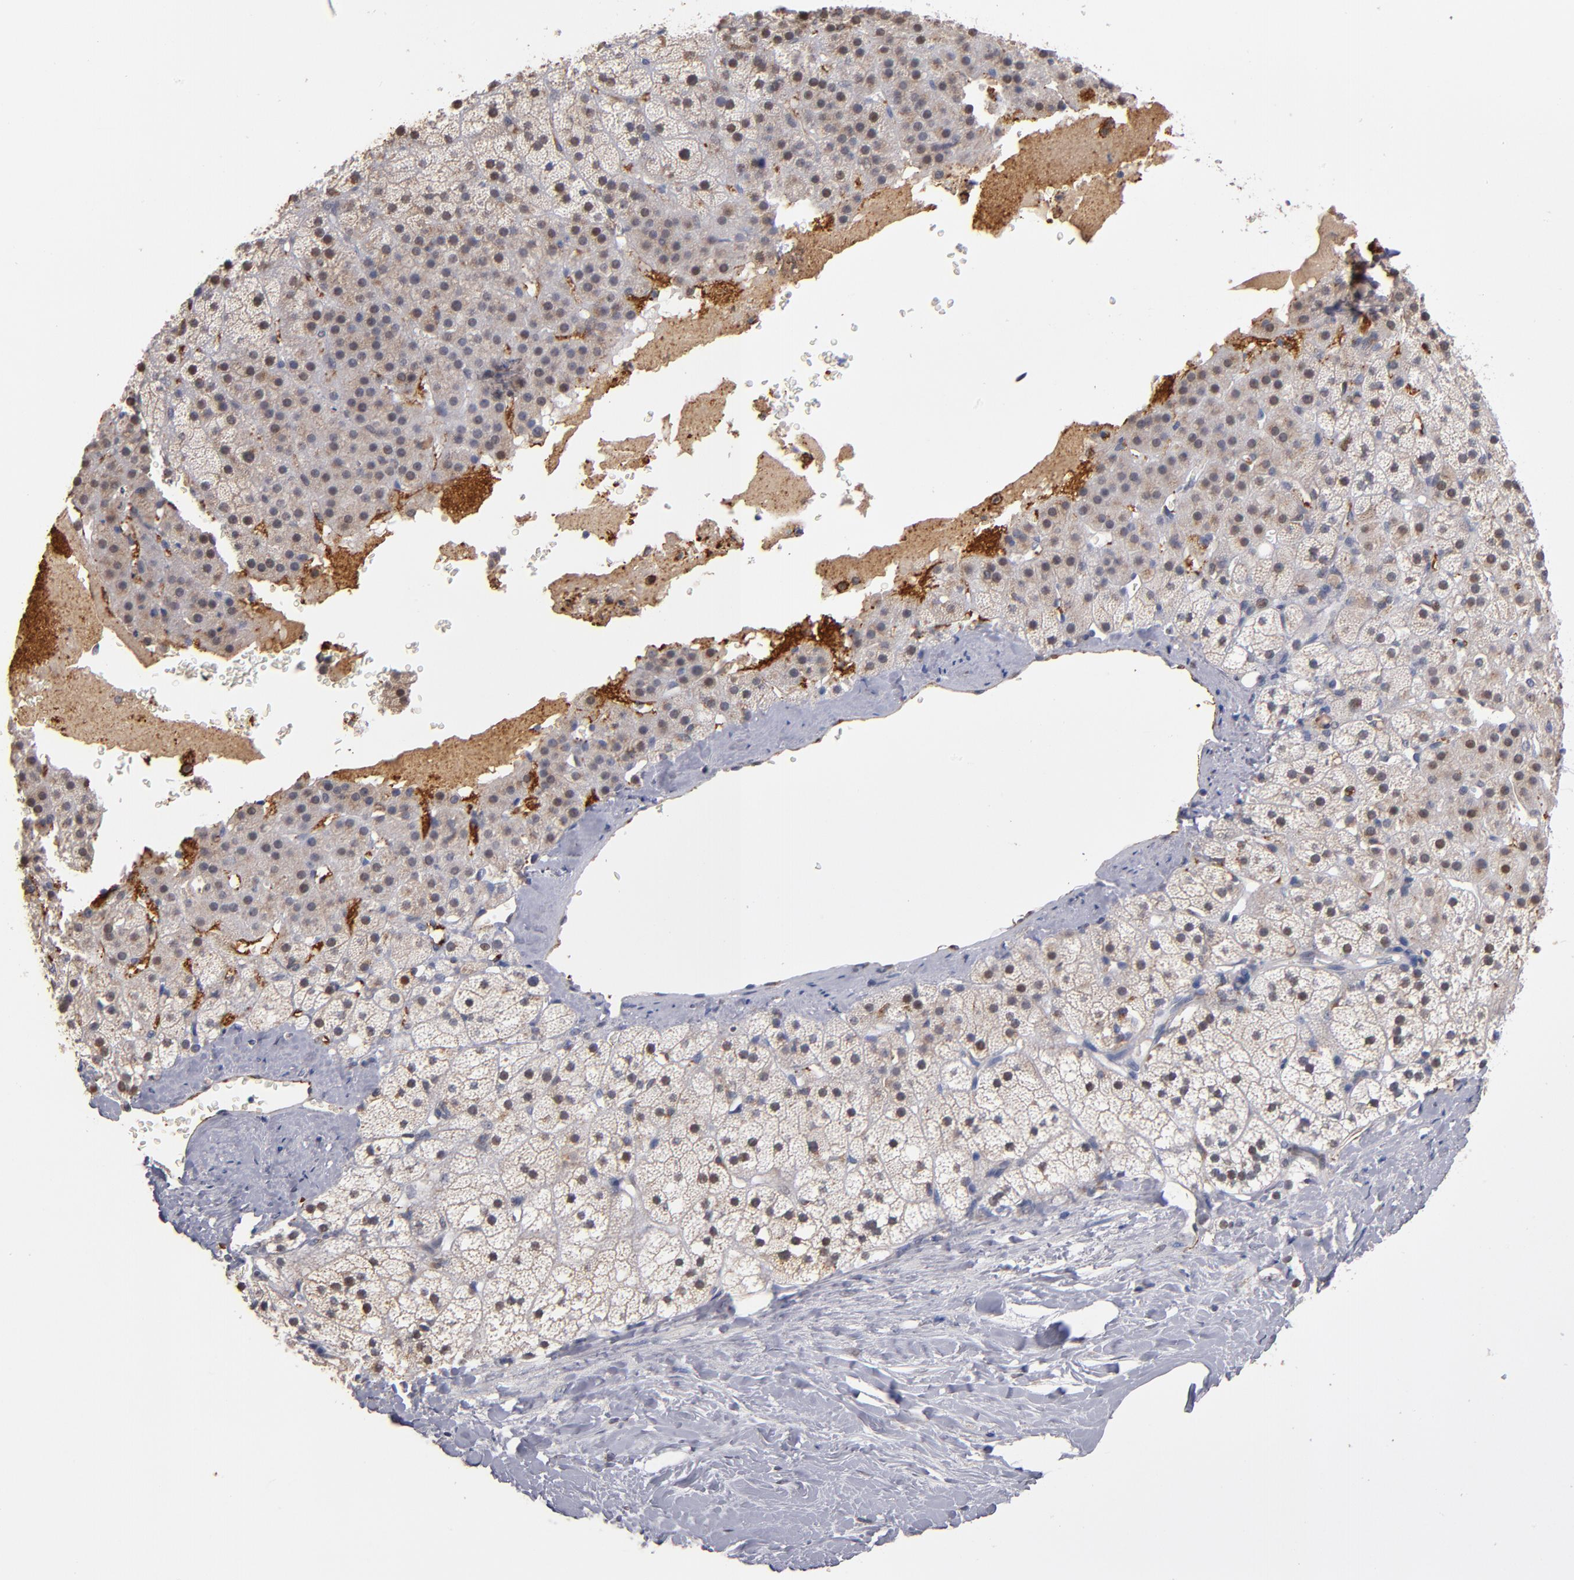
{"staining": {"intensity": "weak", "quantity": "25%-75%", "location": "cytoplasmic/membranous"}, "tissue": "adrenal gland", "cell_type": "Glandular cells", "image_type": "normal", "snomed": [{"axis": "morphology", "description": "Normal tissue, NOS"}, {"axis": "topography", "description": "Adrenal gland"}], "caption": "Immunohistochemistry (IHC) histopathology image of benign adrenal gland: adrenal gland stained using IHC shows low levels of weak protein expression localized specifically in the cytoplasmic/membranous of glandular cells, appearing as a cytoplasmic/membranous brown color.", "gene": "SELP", "patient": {"sex": "male", "age": 35}}